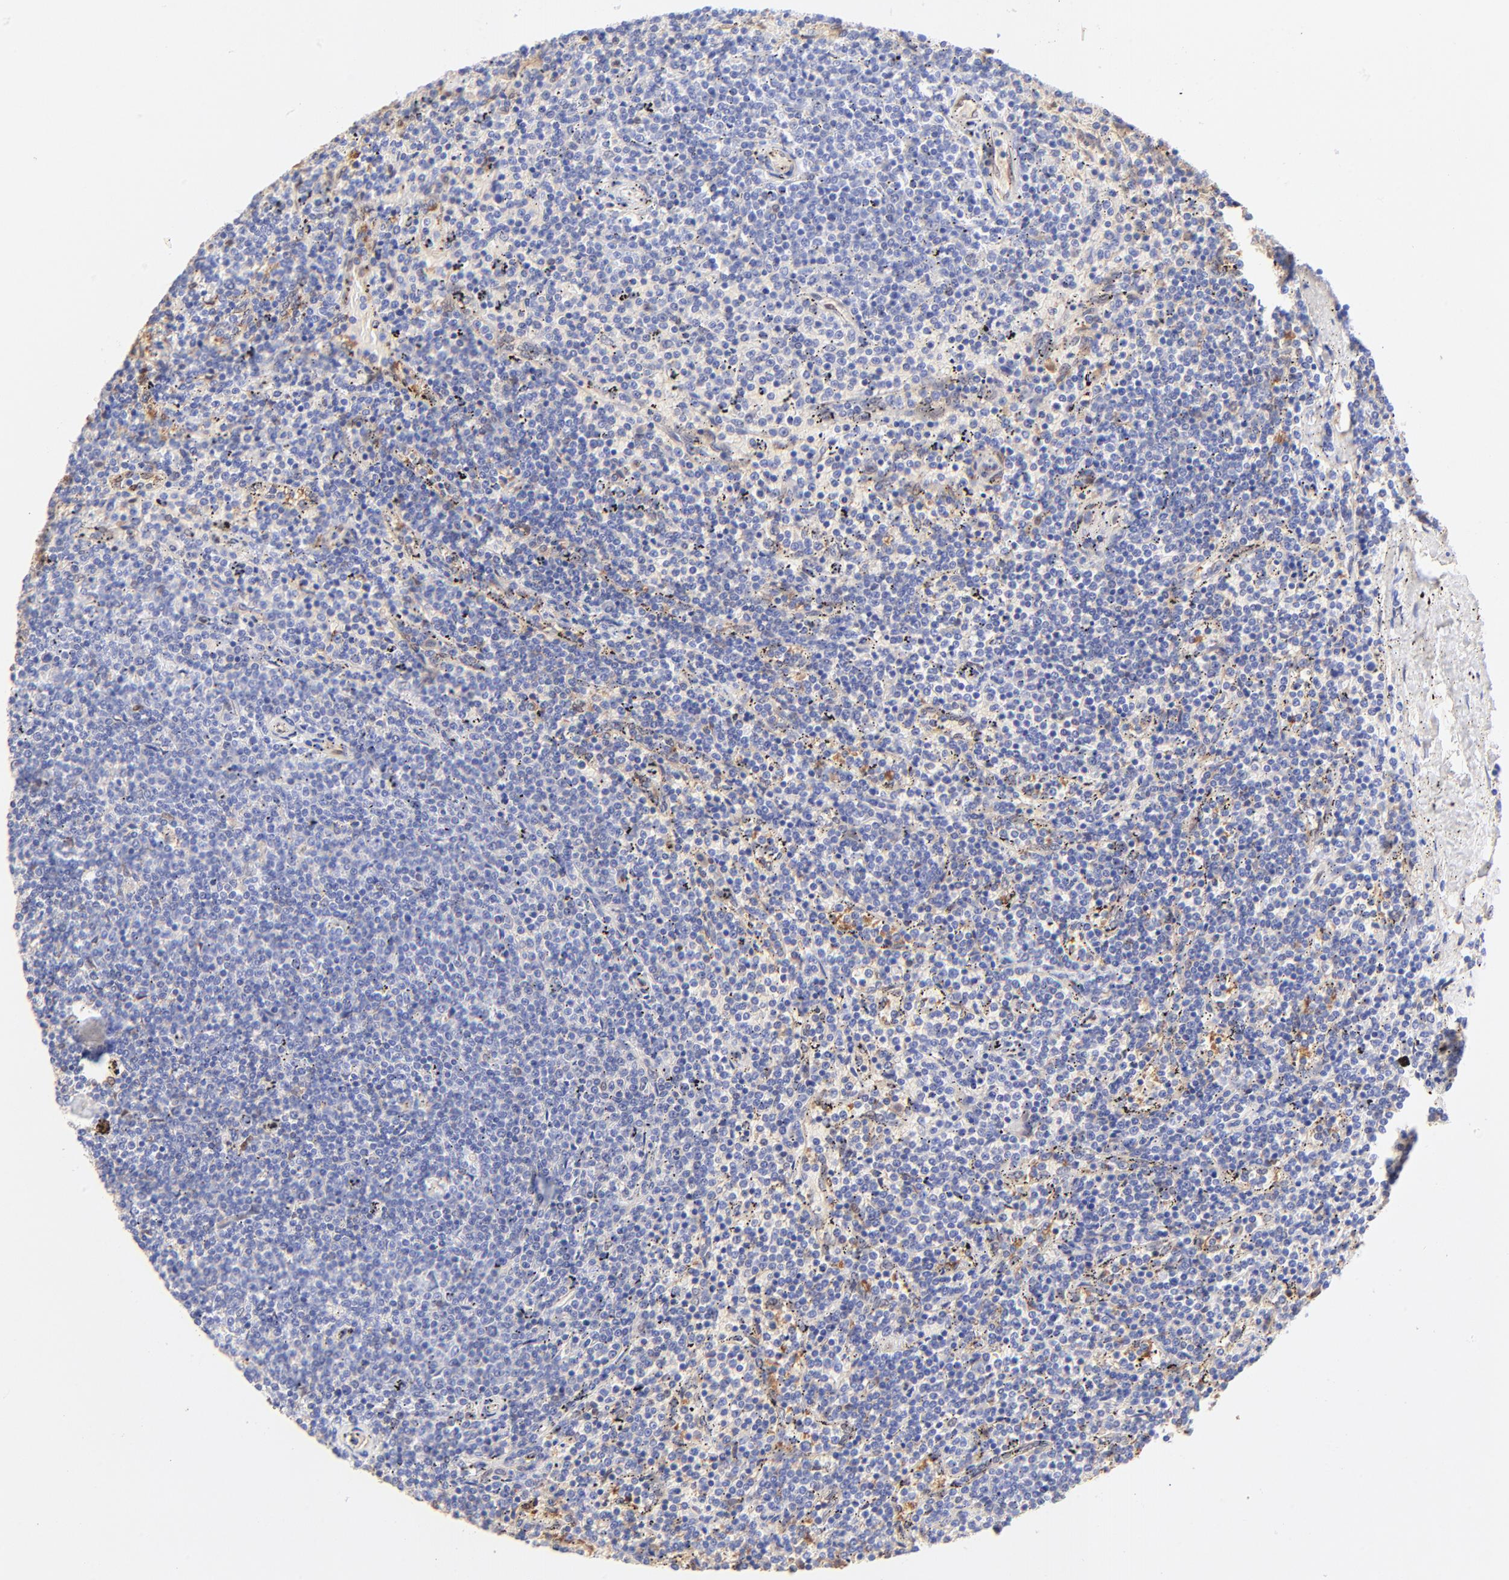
{"staining": {"intensity": "negative", "quantity": "none", "location": "none"}, "tissue": "lymphoma", "cell_type": "Tumor cells", "image_type": "cancer", "snomed": [{"axis": "morphology", "description": "Malignant lymphoma, non-Hodgkin's type, Low grade"}, {"axis": "topography", "description": "Spleen"}], "caption": "High magnification brightfield microscopy of low-grade malignant lymphoma, non-Hodgkin's type stained with DAB (brown) and counterstained with hematoxylin (blue): tumor cells show no significant staining. (DAB (3,3'-diaminobenzidine) immunohistochemistry with hematoxylin counter stain).", "gene": "ALDH1A1", "patient": {"sex": "female", "age": 50}}